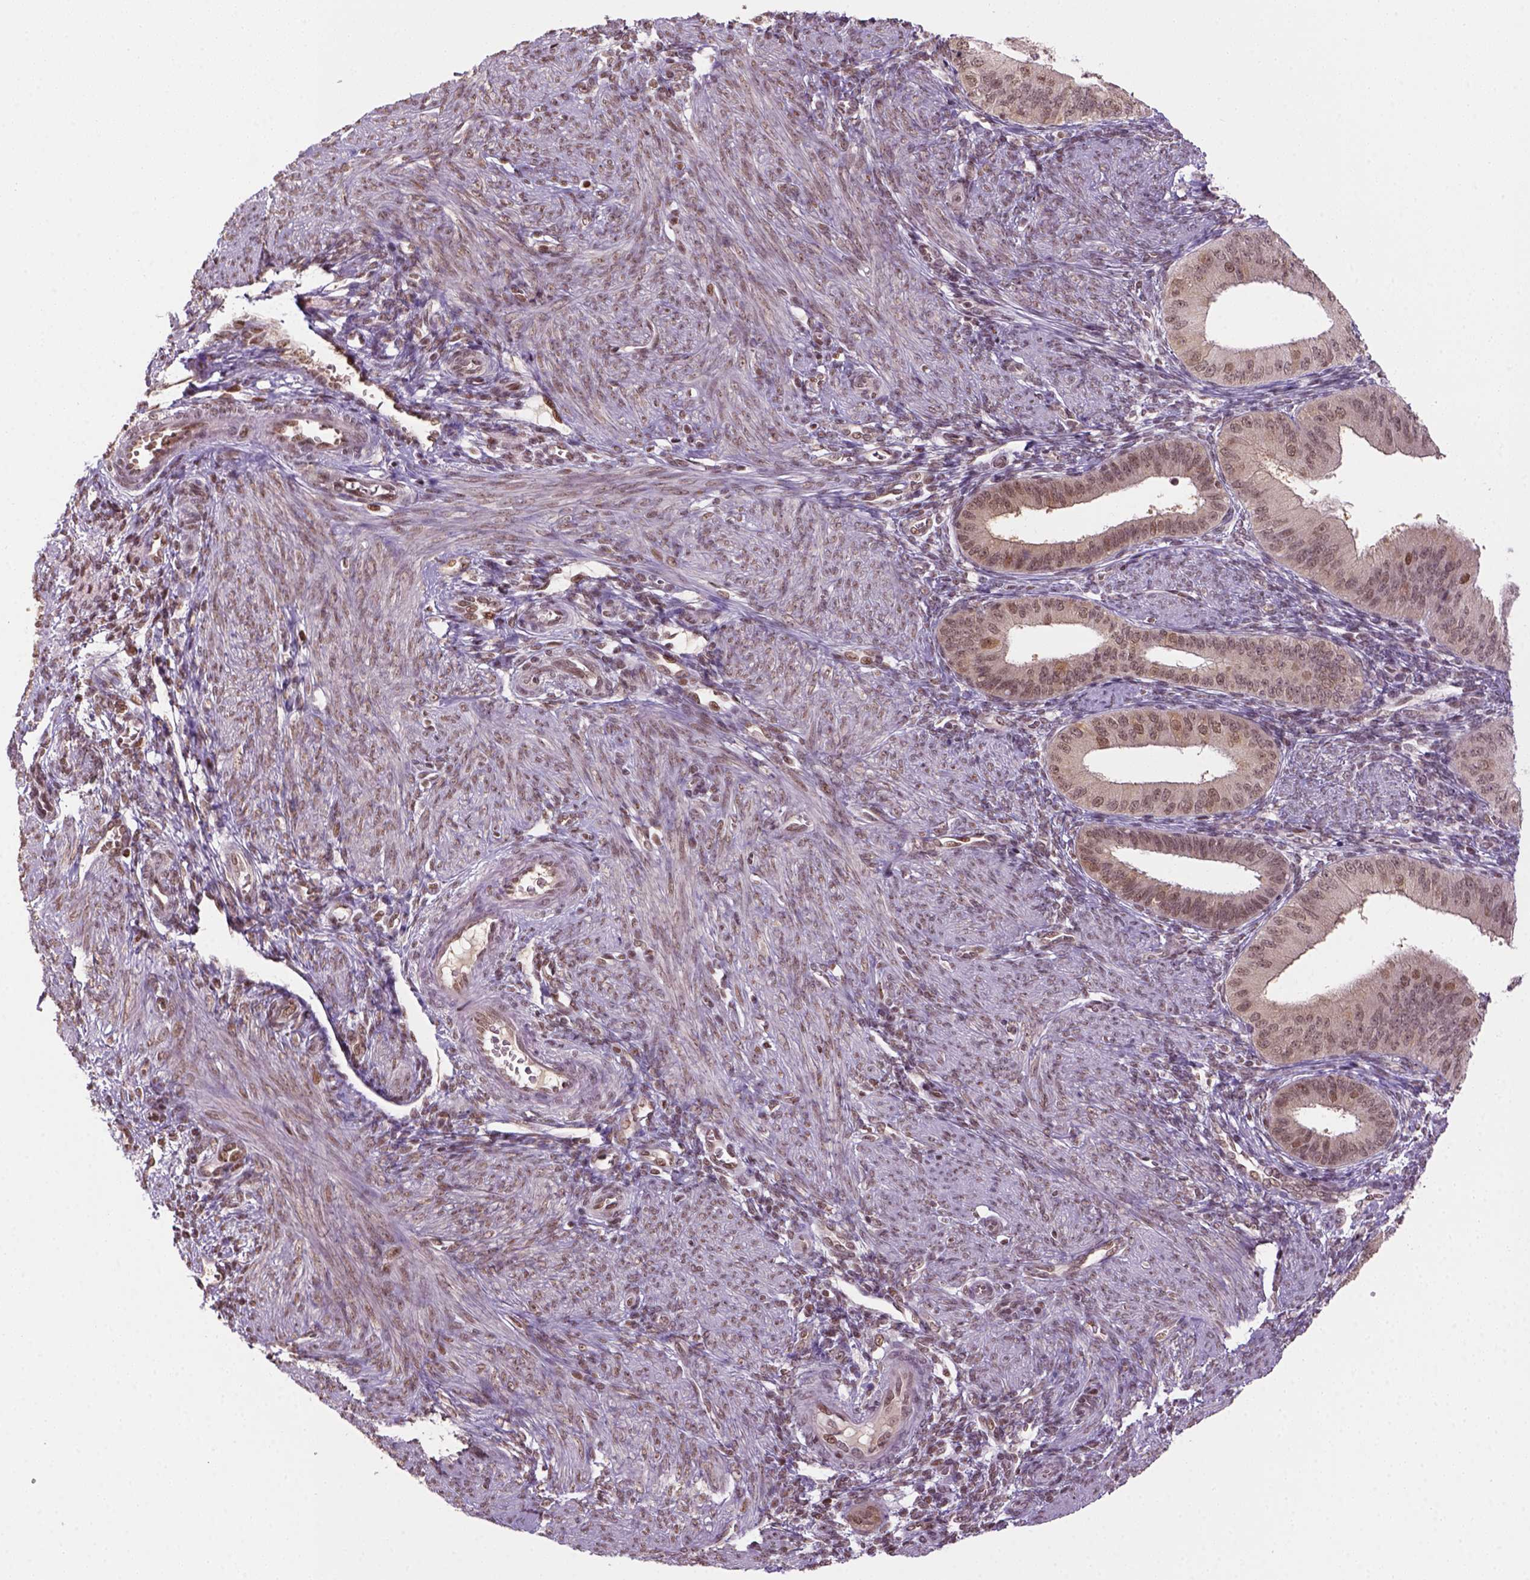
{"staining": {"intensity": "moderate", "quantity": ">75%", "location": "nuclear"}, "tissue": "endometrium", "cell_type": "Cells in endometrial stroma", "image_type": "normal", "snomed": [{"axis": "morphology", "description": "Normal tissue, NOS"}, {"axis": "topography", "description": "Endometrium"}], "caption": "A micrograph of human endometrium stained for a protein shows moderate nuclear brown staining in cells in endometrial stroma.", "gene": "GOT1", "patient": {"sex": "female", "age": 39}}